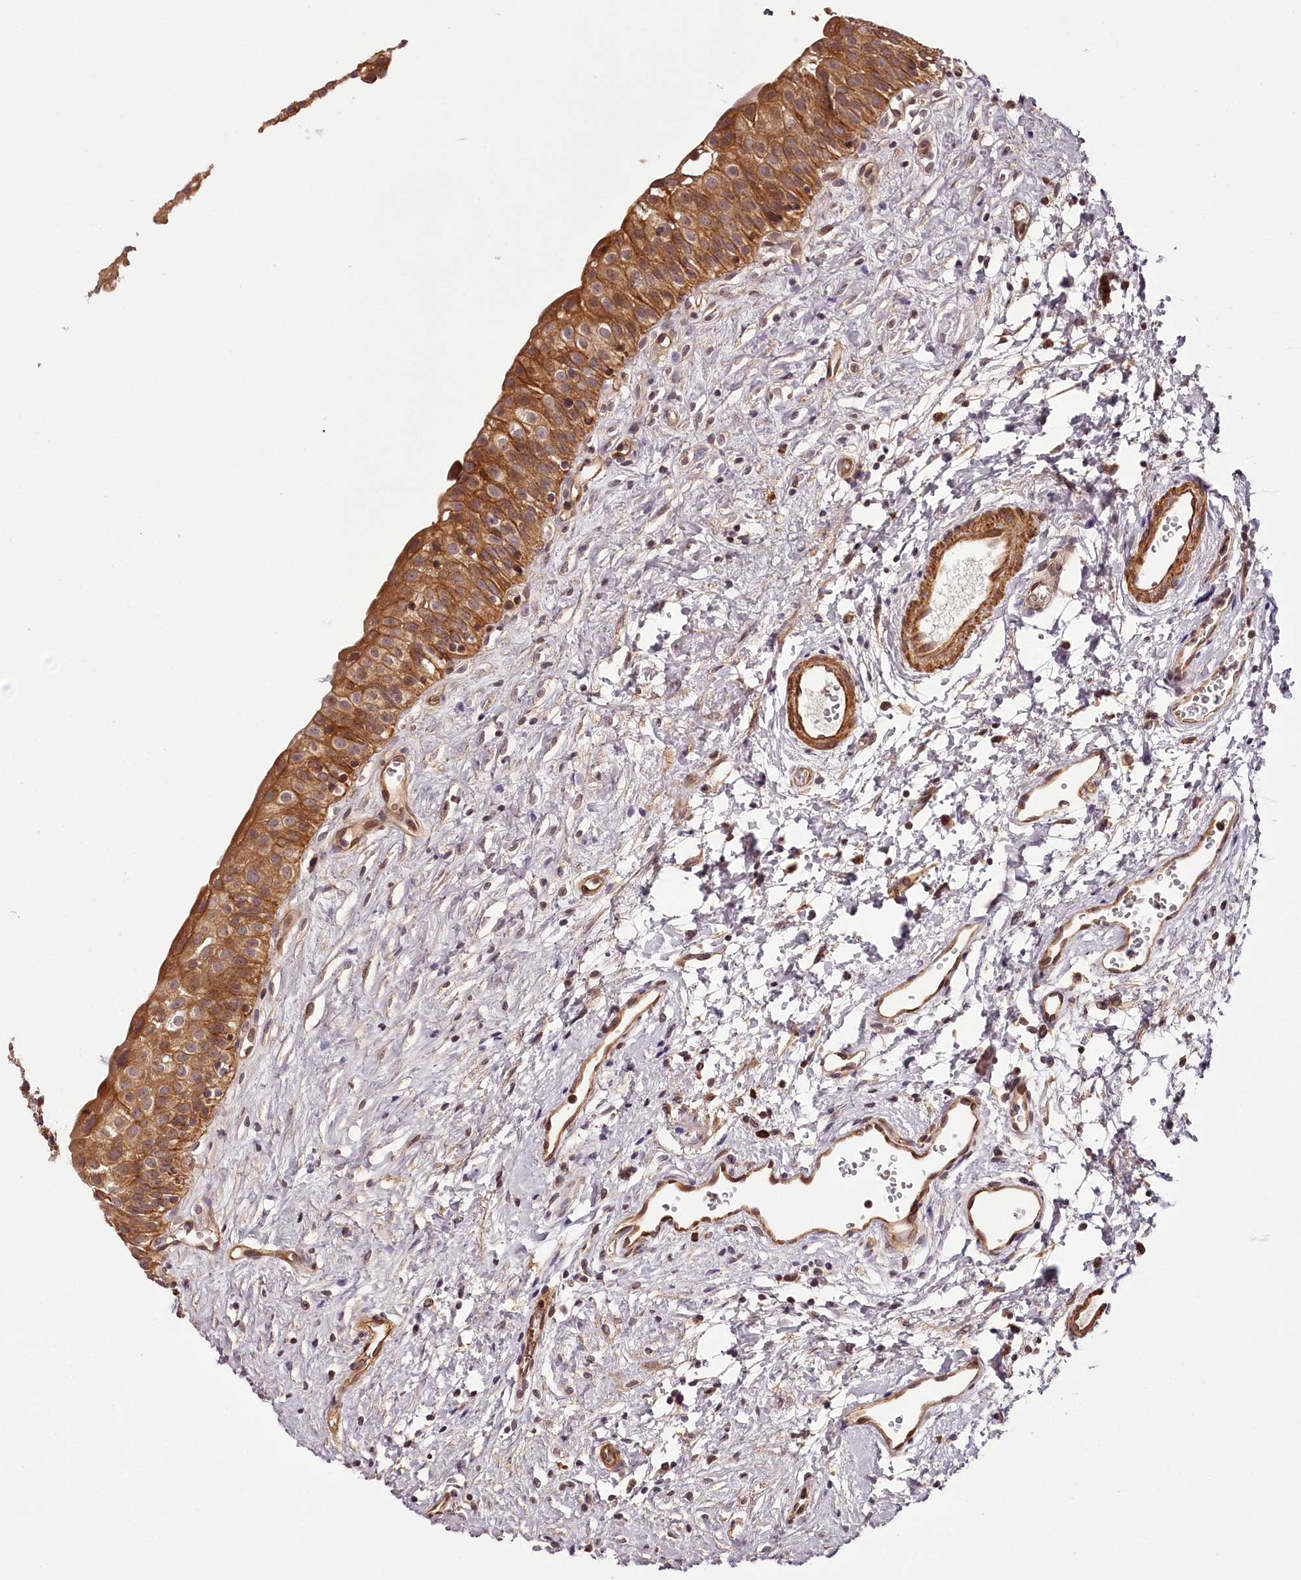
{"staining": {"intensity": "moderate", "quantity": ">75%", "location": "cytoplasmic/membranous"}, "tissue": "urinary bladder", "cell_type": "Urothelial cells", "image_type": "normal", "snomed": [{"axis": "morphology", "description": "Normal tissue, NOS"}, {"axis": "topography", "description": "Urinary bladder"}], "caption": "This photomicrograph displays benign urinary bladder stained with immunohistochemistry (IHC) to label a protein in brown. The cytoplasmic/membranous of urothelial cells show moderate positivity for the protein. Nuclei are counter-stained blue.", "gene": "TARS1", "patient": {"sex": "male", "age": 51}}